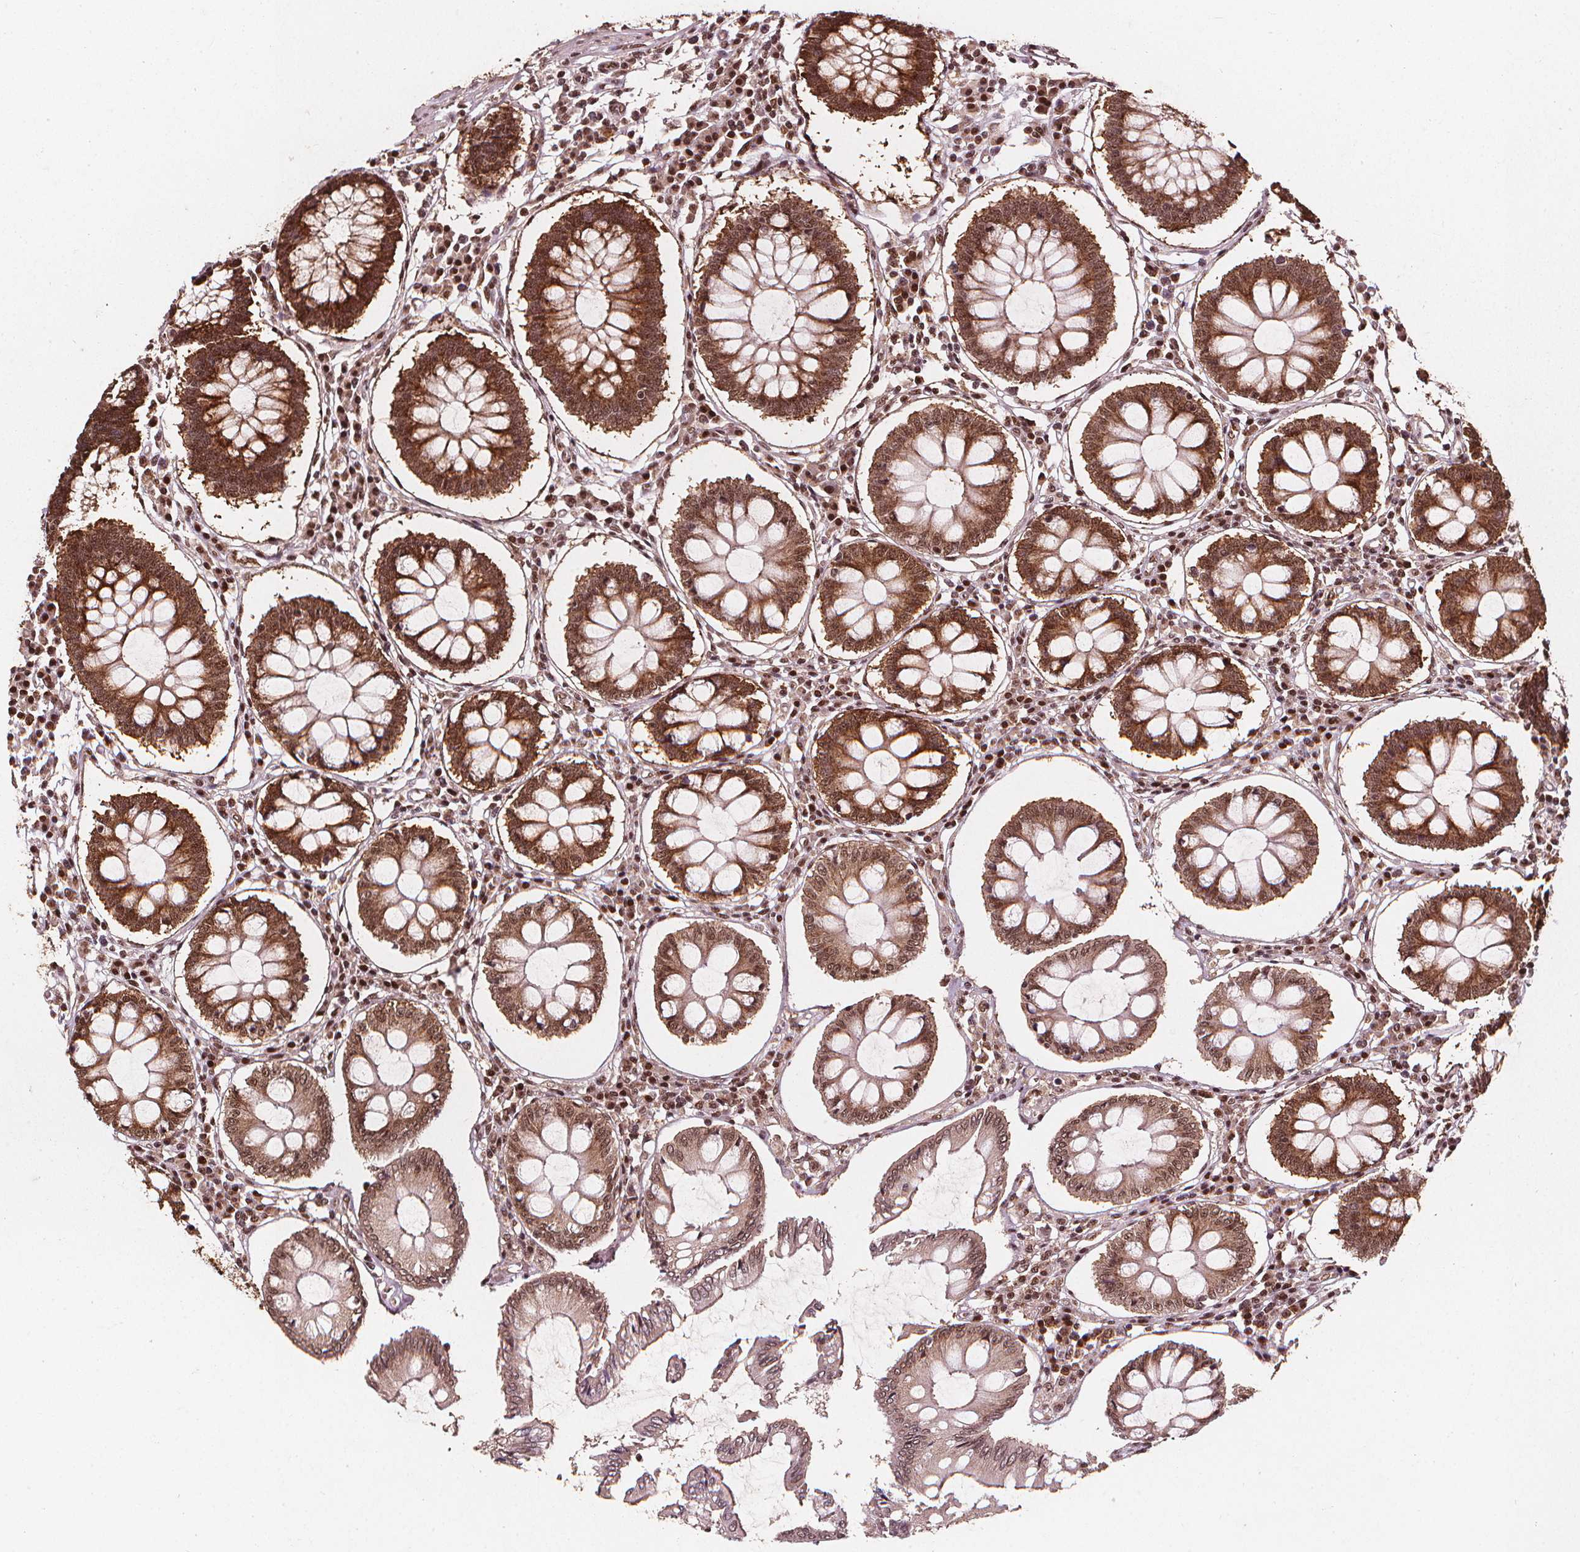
{"staining": {"intensity": "moderate", "quantity": ">75%", "location": "cytoplasmic/membranous,nuclear"}, "tissue": "colon", "cell_type": "Endothelial cells", "image_type": "normal", "snomed": [{"axis": "morphology", "description": "Normal tissue, NOS"}, {"axis": "morphology", "description": "Adenocarcinoma, NOS"}, {"axis": "topography", "description": "Colon"}], "caption": "Benign colon exhibits moderate cytoplasmic/membranous,nuclear expression in approximately >75% of endothelial cells.", "gene": "SMN1", "patient": {"sex": "male", "age": 83}}